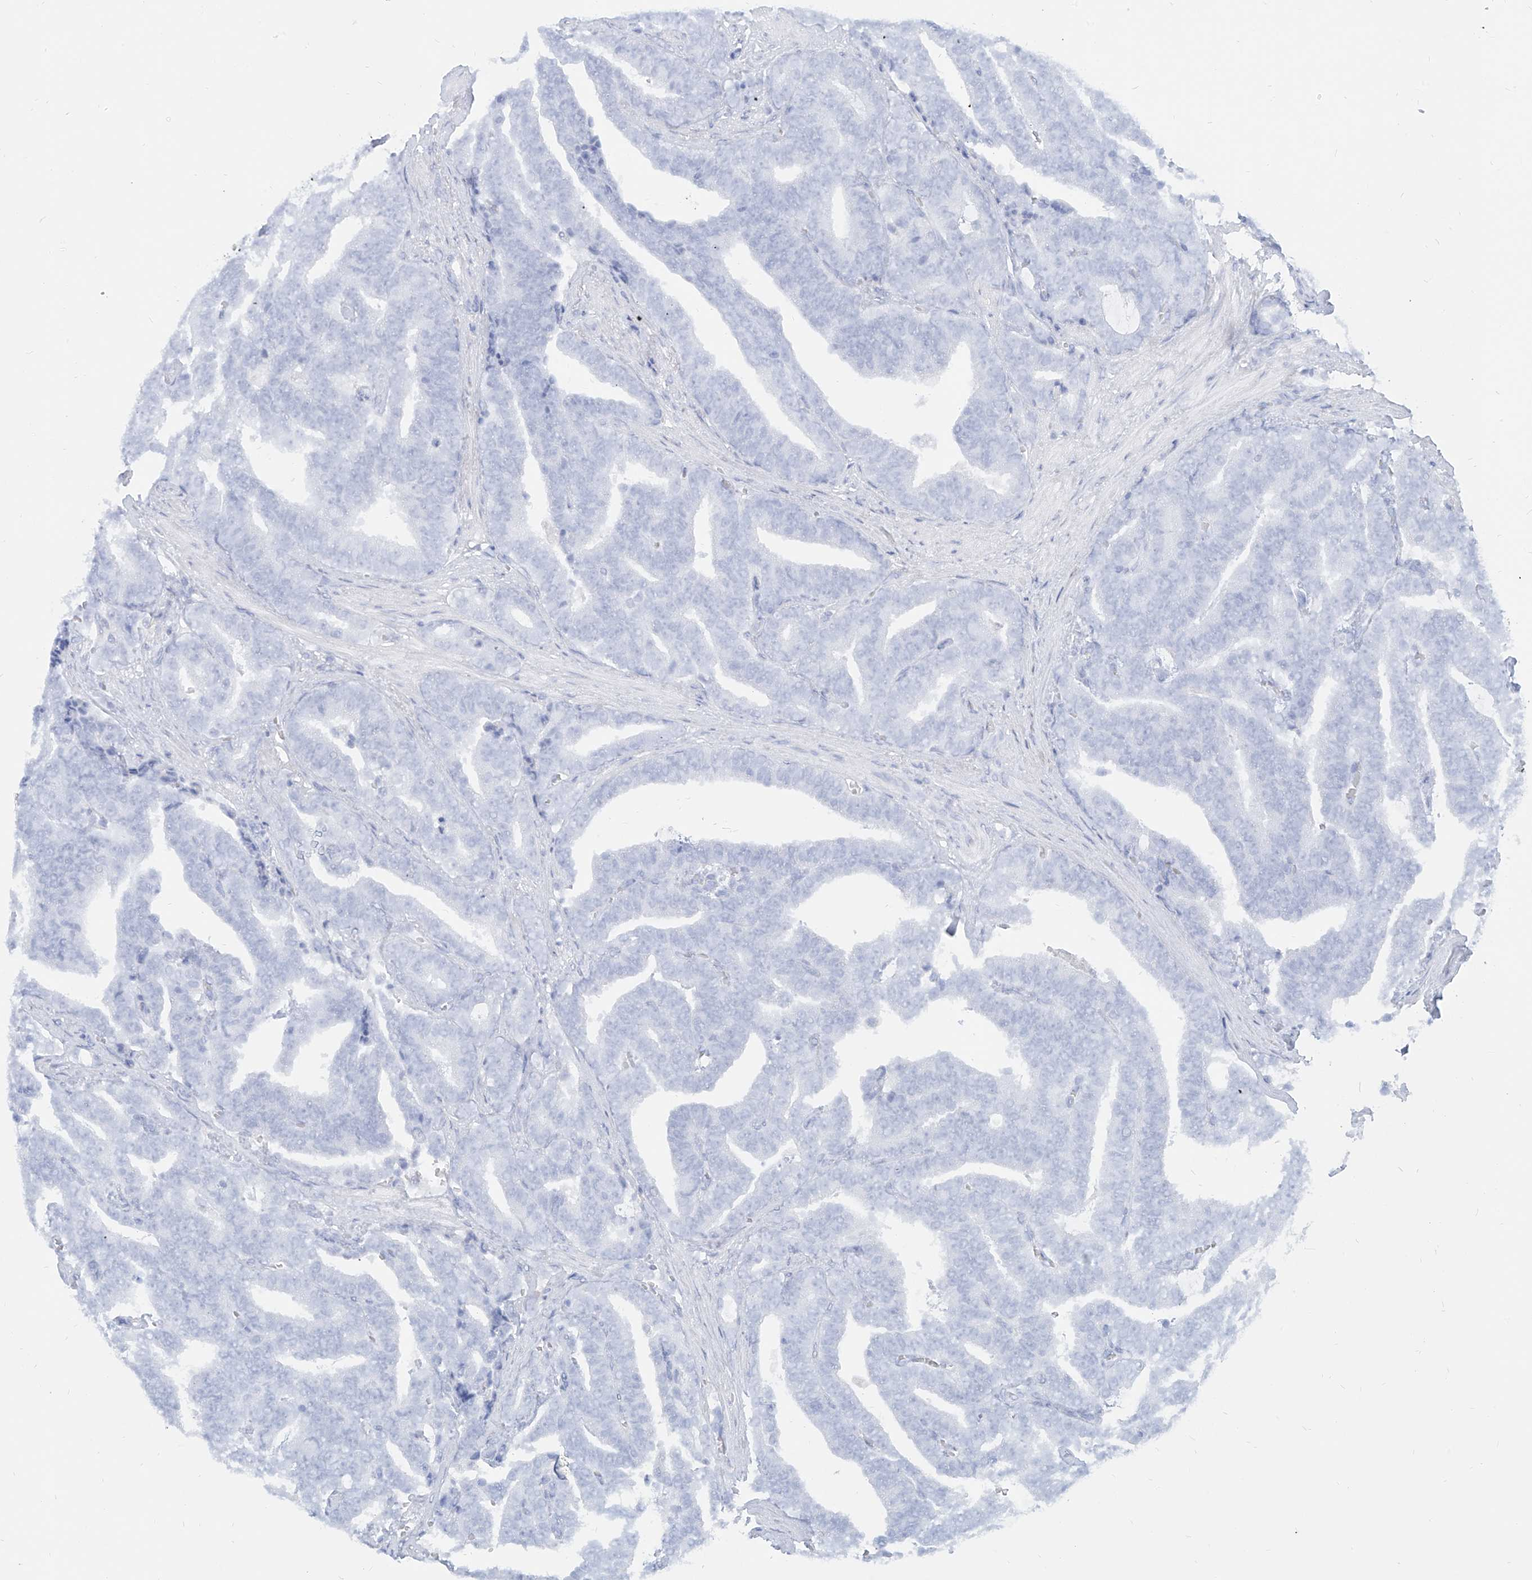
{"staining": {"intensity": "negative", "quantity": "none", "location": "none"}, "tissue": "prostate cancer", "cell_type": "Tumor cells", "image_type": "cancer", "snomed": [{"axis": "morphology", "description": "Adenocarcinoma, High grade"}, {"axis": "topography", "description": "Prostate and seminal vesicle, NOS"}], "caption": "Immunohistochemical staining of high-grade adenocarcinoma (prostate) shows no significant positivity in tumor cells.", "gene": "PDXK", "patient": {"sex": "male", "age": 67}}